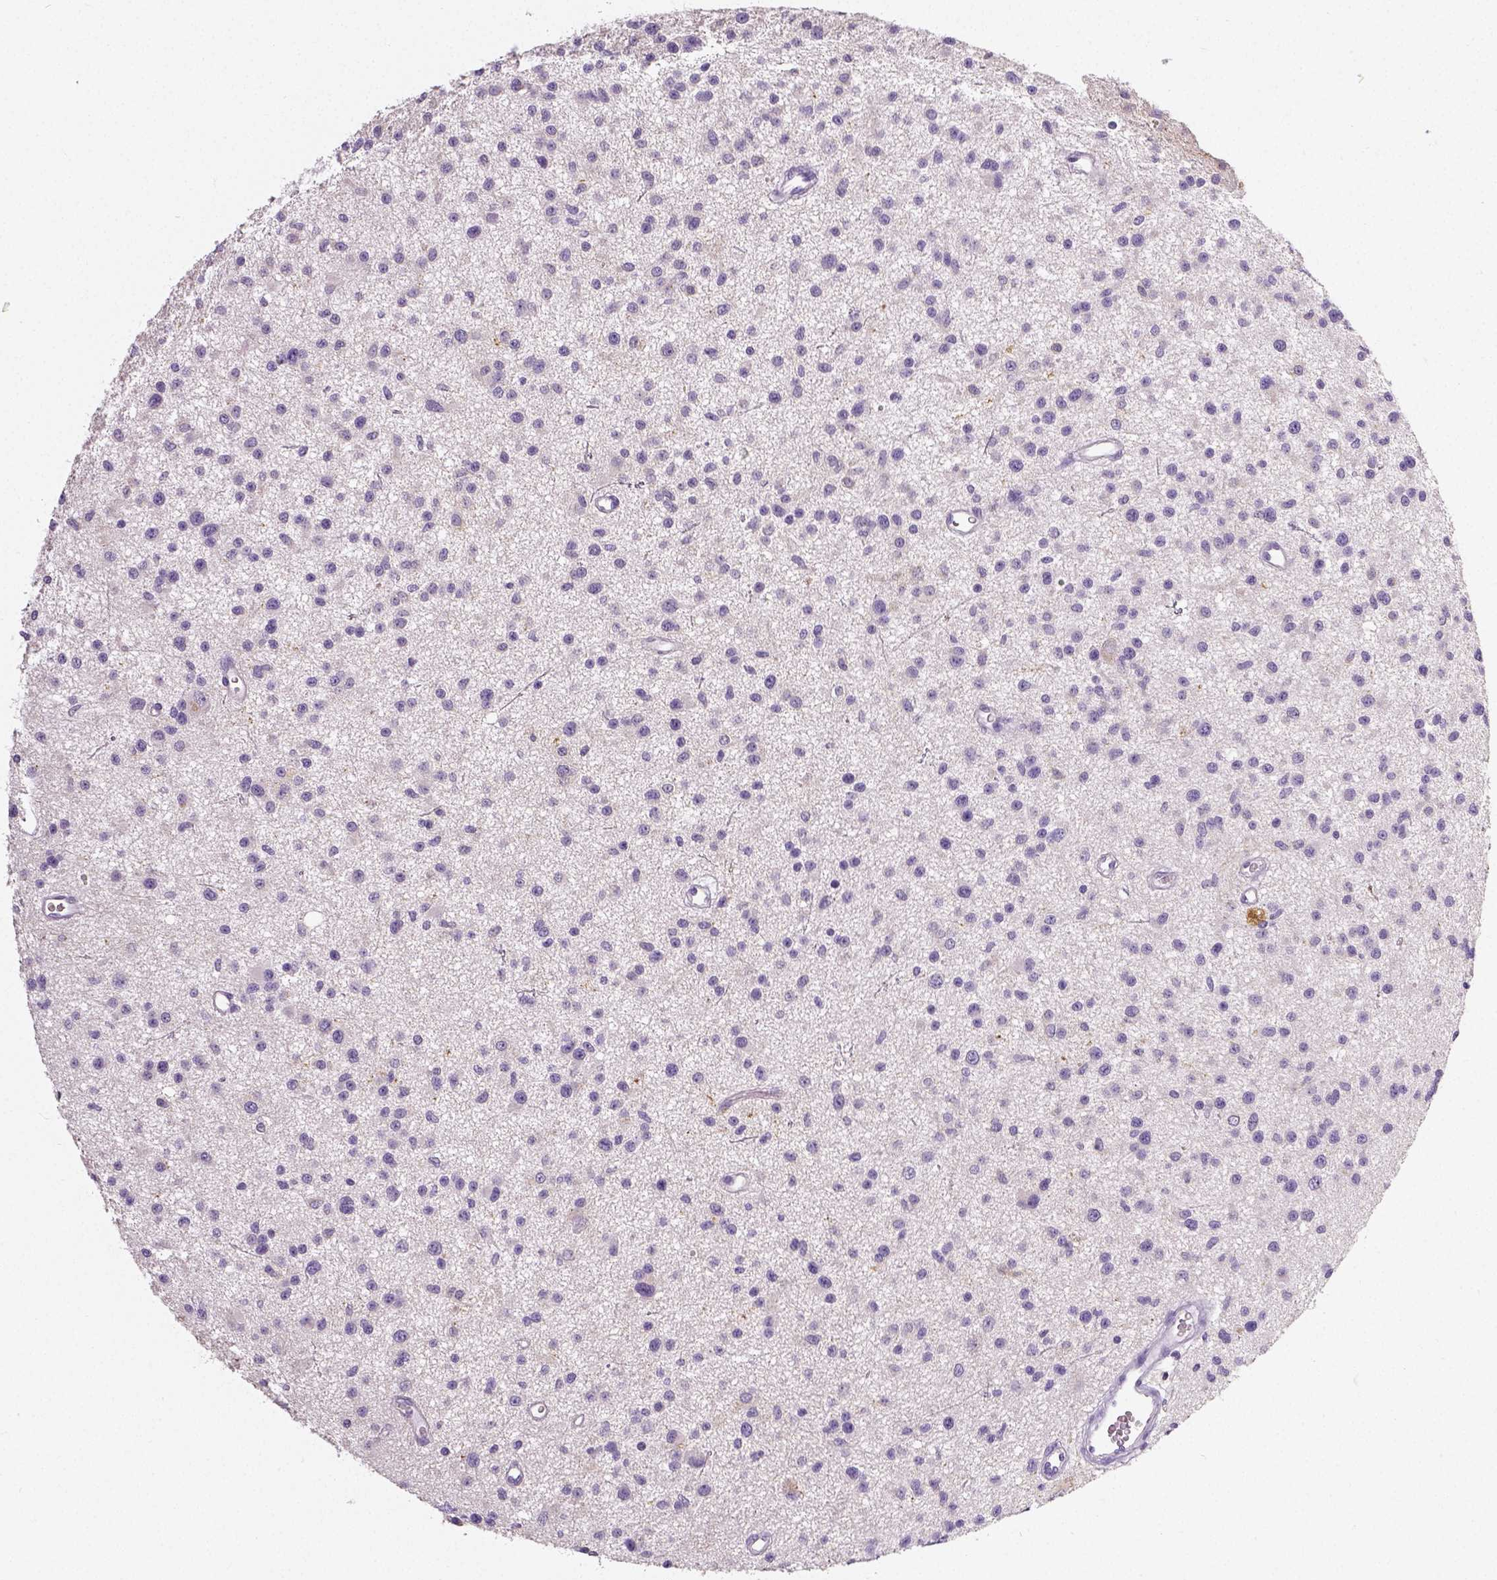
{"staining": {"intensity": "negative", "quantity": "none", "location": "none"}, "tissue": "glioma", "cell_type": "Tumor cells", "image_type": "cancer", "snomed": [{"axis": "morphology", "description": "Glioma, malignant, Low grade"}, {"axis": "topography", "description": "Brain"}], "caption": "Immunohistochemistry (IHC) image of malignant glioma (low-grade) stained for a protein (brown), which exhibits no positivity in tumor cells.", "gene": "NECAB2", "patient": {"sex": "male", "age": 43}}